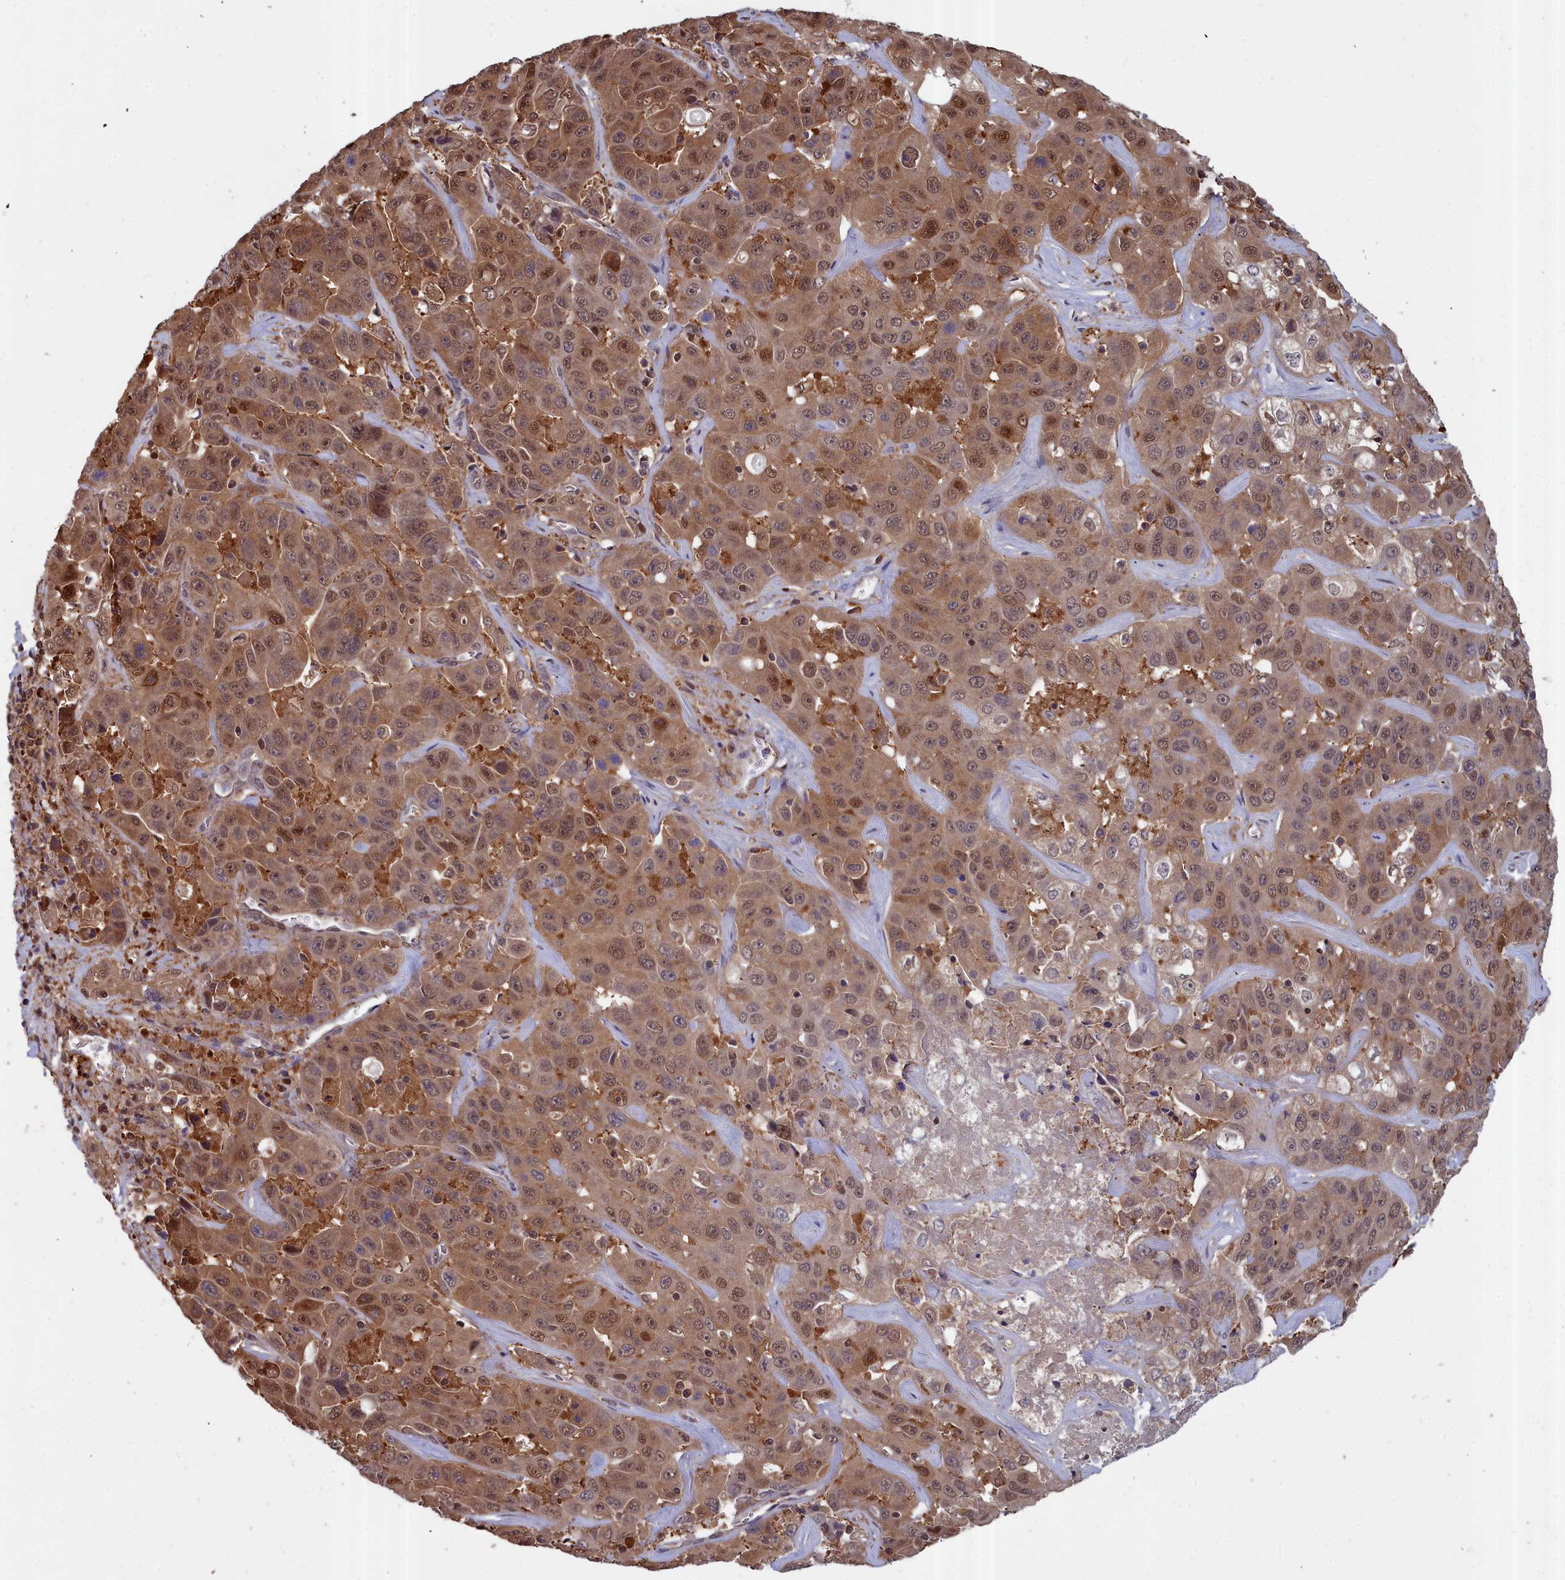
{"staining": {"intensity": "moderate", "quantity": ">75%", "location": "cytoplasmic/membranous,nuclear"}, "tissue": "liver cancer", "cell_type": "Tumor cells", "image_type": "cancer", "snomed": [{"axis": "morphology", "description": "Cholangiocarcinoma"}, {"axis": "topography", "description": "Liver"}], "caption": "Tumor cells display moderate cytoplasmic/membranous and nuclear positivity in about >75% of cells in cholangiocarcinoma (liver).", "gene": "GFRA2", "patient": {"sex": "female", "age": 52}}